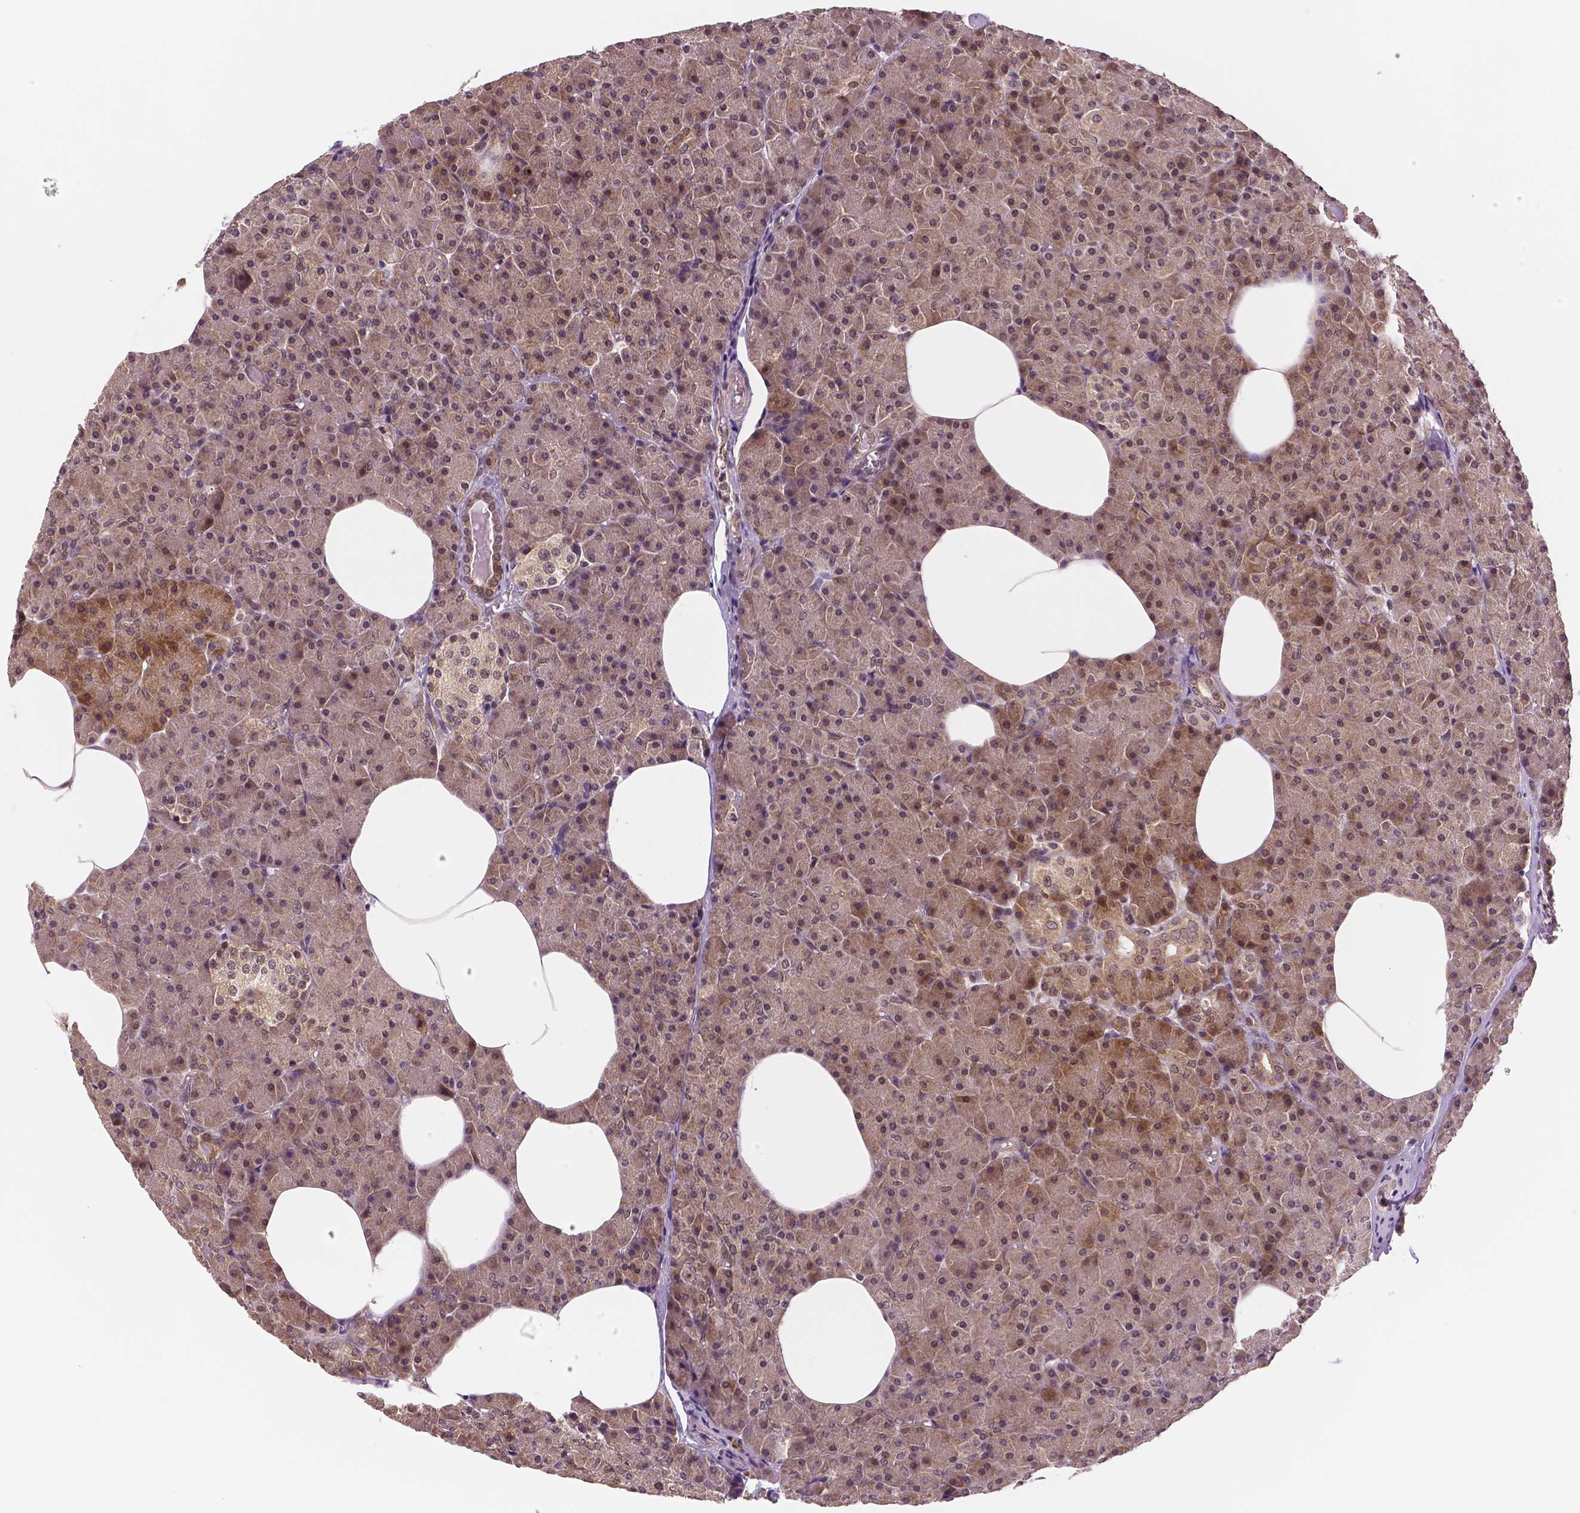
{"staining": {"intensity": "moderate", "quantity": "25%-75%", "location": "cytoplasmic/membranous"}, "tissue": "pancreas", "cell_type": "Exocrine glandular cells", "image_type": "normal", "snomed": [{"axis": "morphology", "description": "Normal tissue, NOS"}, {"axis": "topography", "description": "Pancreas"}], "caption": "Immunohistochemical staining of unremarkable human pancreas demonstrates 25%-75% levels of moderate cytoplasmic/membranous protein positivity in approximately 25%-75% of exocrine glandular cells.", "gene": "STAT3", "patient": {"sex": "female", "age": 45}}